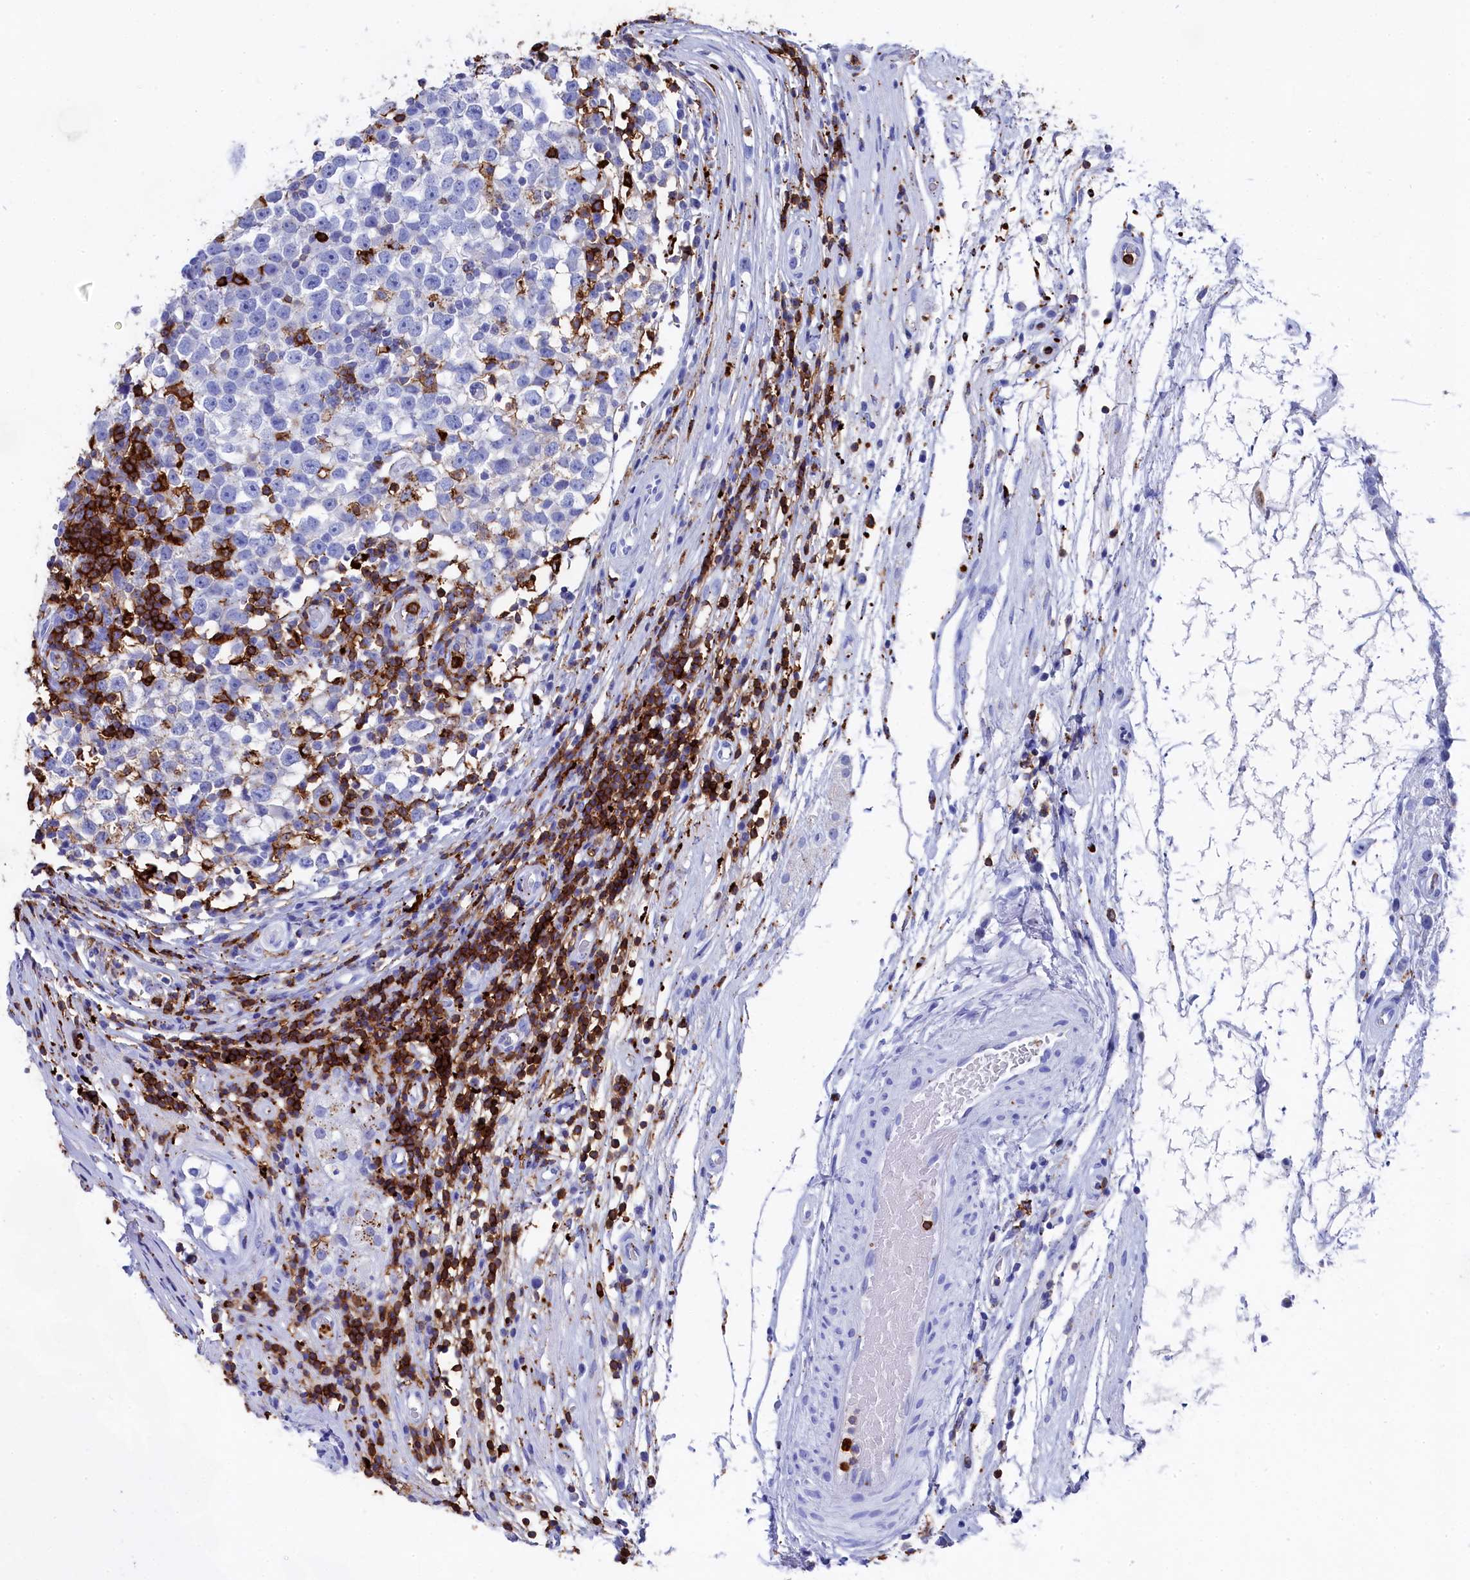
{"staining": {"intensity": "negative", "quantity": "none", "location": "none"}, "tissue": "testis cancer", "cell_type": "Tumor cells", "image_type": "cancer", "snomed": [{"axis": "morphology", "description": "Seminoma, NOS"}, {"axis": "topography", "description": "Testis"}], "caption": "An image of testis cancer stained for a protein displays no brown staining in tumor cells.", "gene": "PLAC8", "patient": {"sex": "male", "age": 65}}